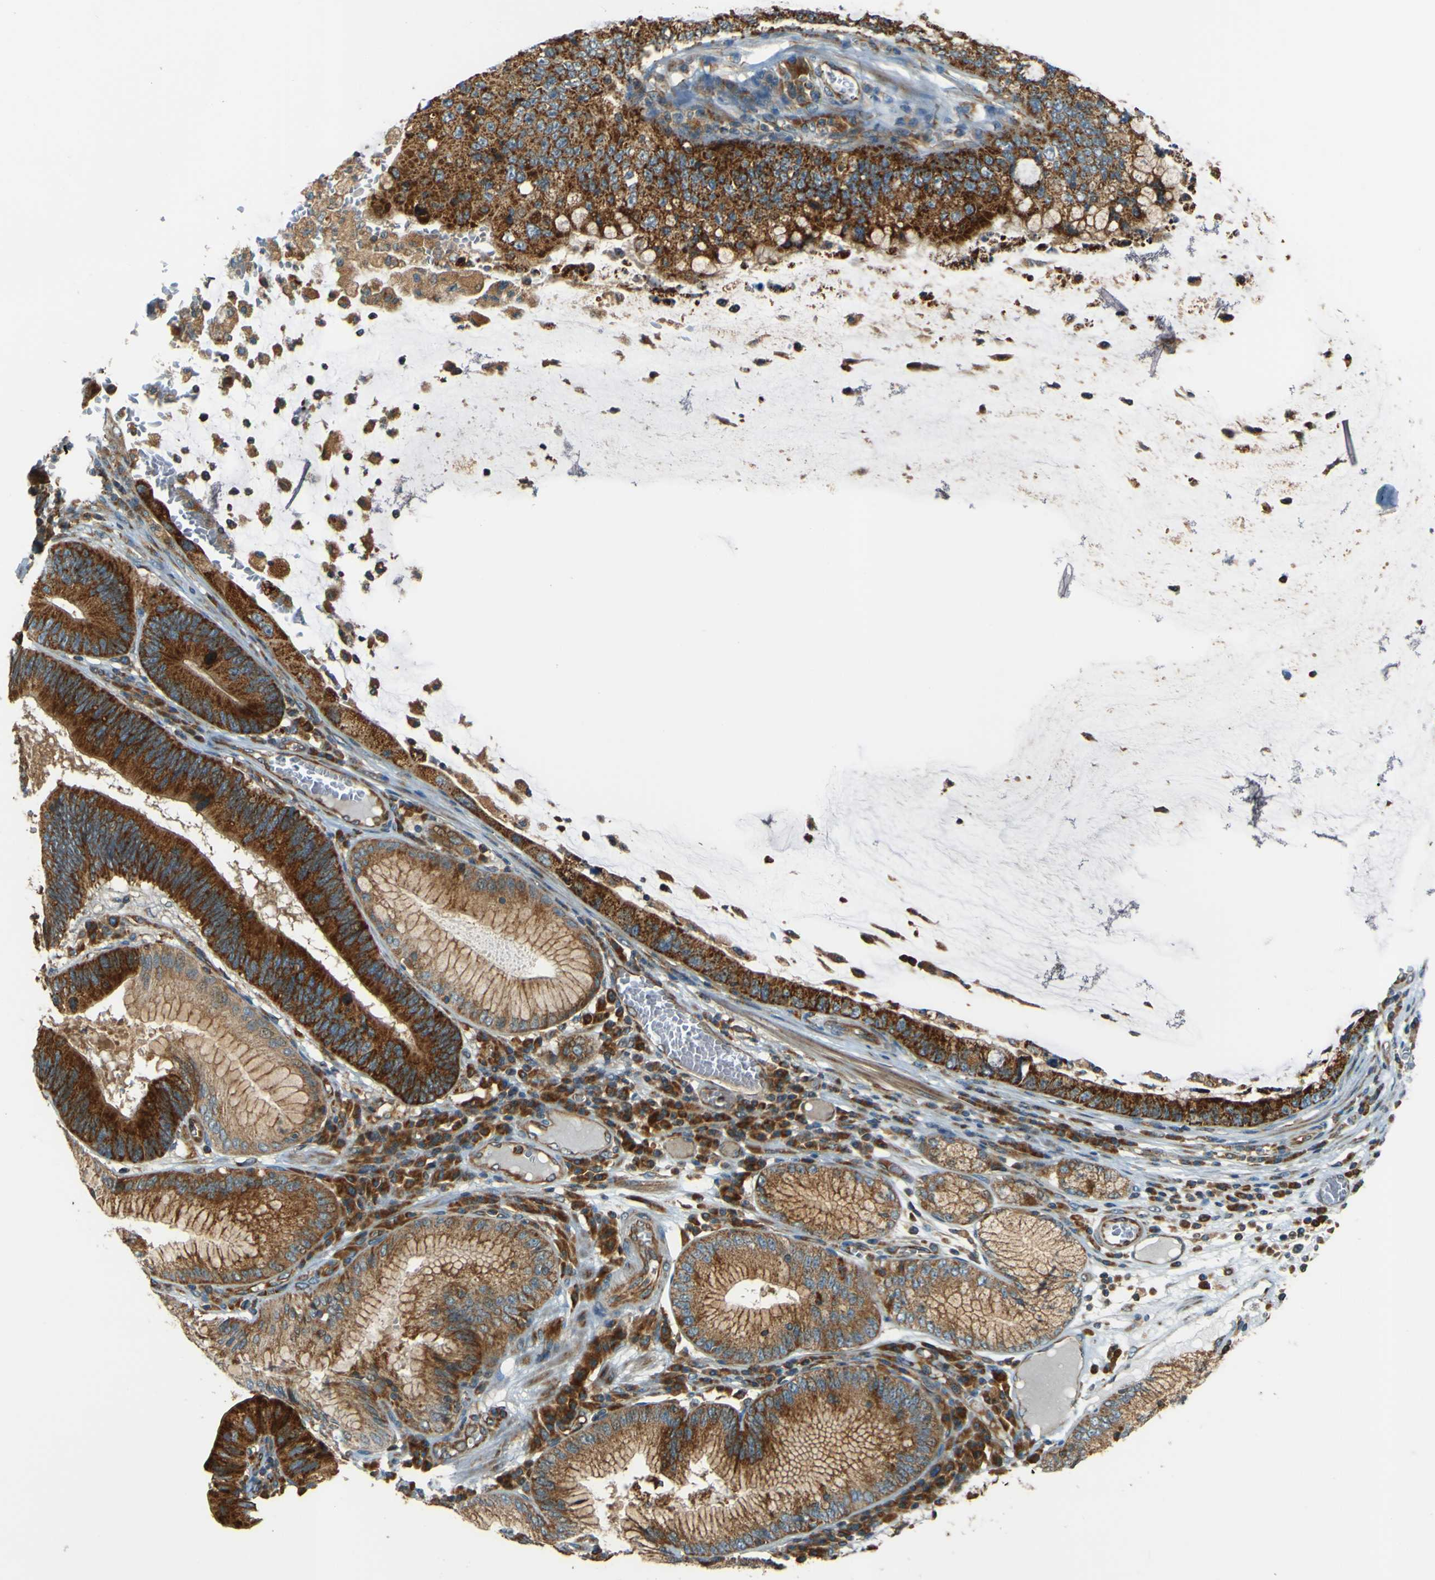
{"staining": {"intensity": "strong", "quantity": ">75%", "location": "cytoplasmic/membranous"}, "tissue": "stomach cancer", "cell_type": "Tumor cells", "image_type": "cancer", "snomed": [{"axis": "morphology", "description": "Adenocarcinoma, NOS"}, {"axis": "topography", "description": "Stomach"}], "caption": "Immunohistochemical staining of adenocarcinoma (stomach) reveals strong cytoplasmic/membranous protein staining in approximately >75% of tumor cells.", "gene": "DNAJC5", "patient": {"sex": "male", "age": 59}}